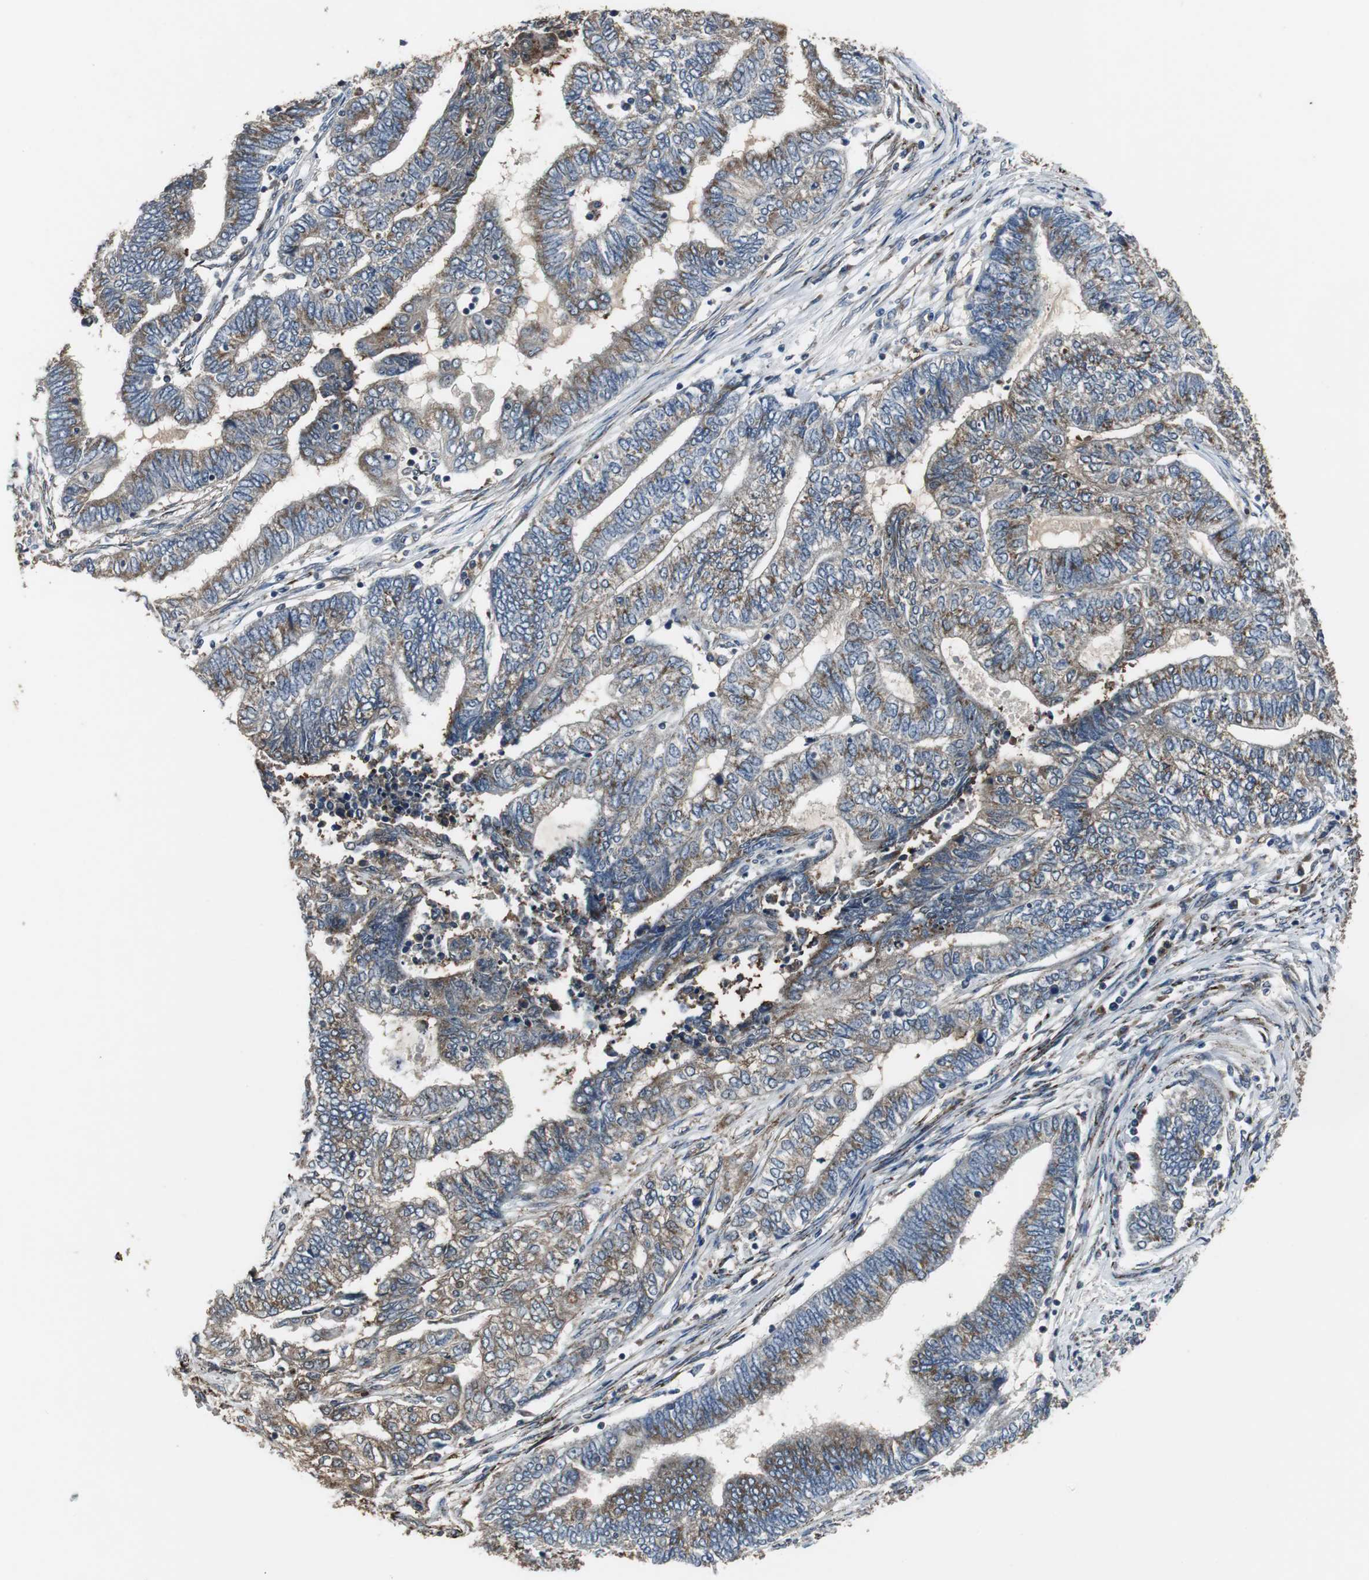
{"staining": {"intensity": "moderate", "quantity": ">75%", "location": "cytoplasmic/membranous"}, "tissue": "endometrial cancer", "cell_type": "Tumor cells", "image_type": "cancer", "snomed": [{"axis": "morphology", "description": "Adenocarcinoma, NOS"}, {"axis": "topography", "description": "Uterus"}, {"axis": "topography", "description": "Endometrium"}], "caption": "The immunohistochemical stain shows moderate cytoplasmic/membranous expression in tumor cells of adenocarcinoma (endometrial) tissue.", "gene": "JTB", "patient": {"sex": "female", "age": 70}}